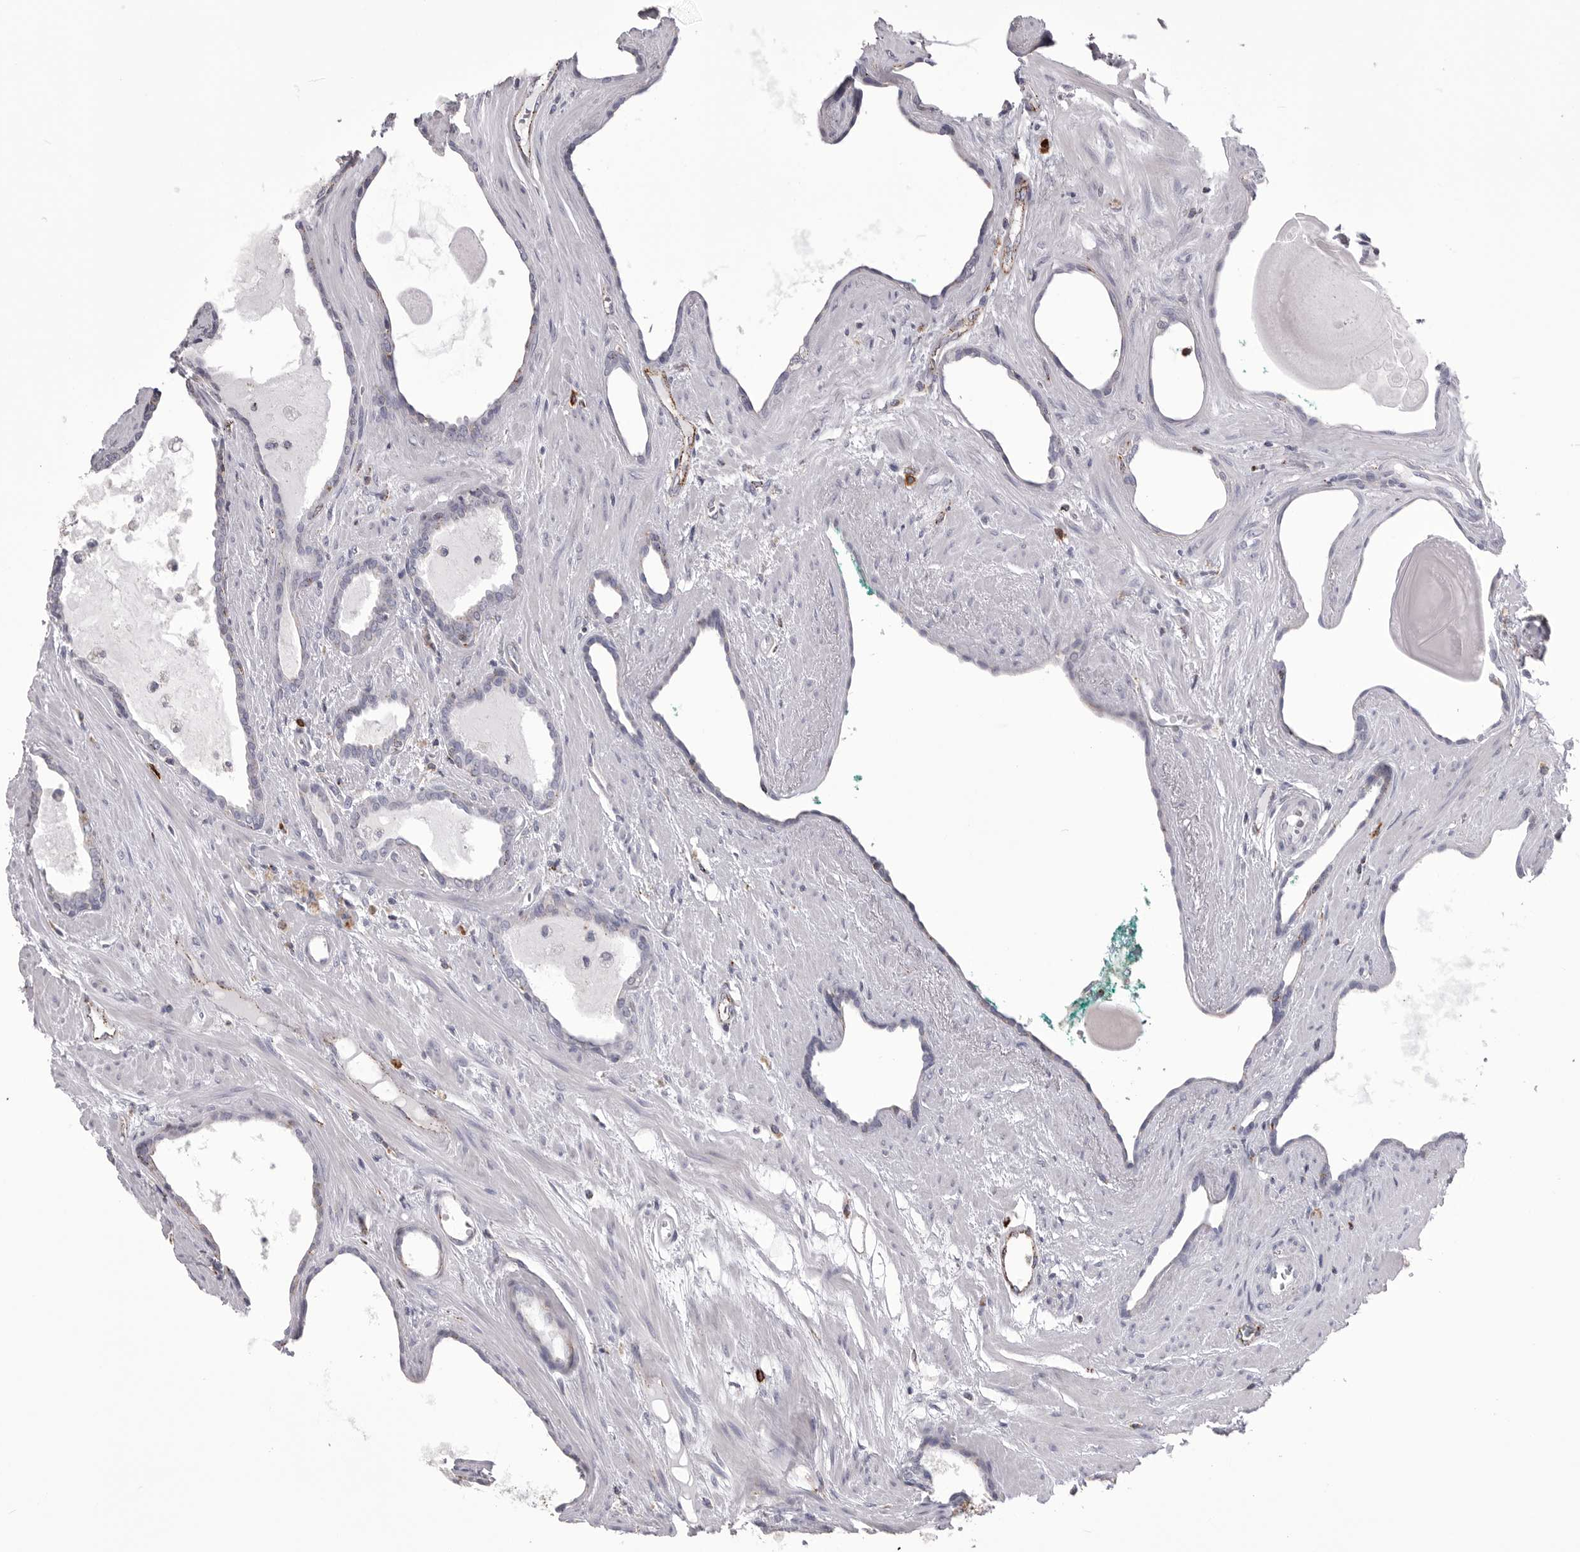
{"staining": {"intensity": "negative", "quantity": "none", "location": "none"}, "tissue": "prostate cancer", "cell_type": "Tumor cells", "image_type": "cancer", "snomed": [{"axis": "morphology", "description": "Adenocarcinoma, Low grade"}, {"axis": "topography", "description": "Prostate"}], "caption": "Protein analysis of low-grade adenocarcinoma (prostate) reveals no significant positivity in tumor cells.", "gene": "PSPN", "patient": {"sex": "male", "age": 70}}